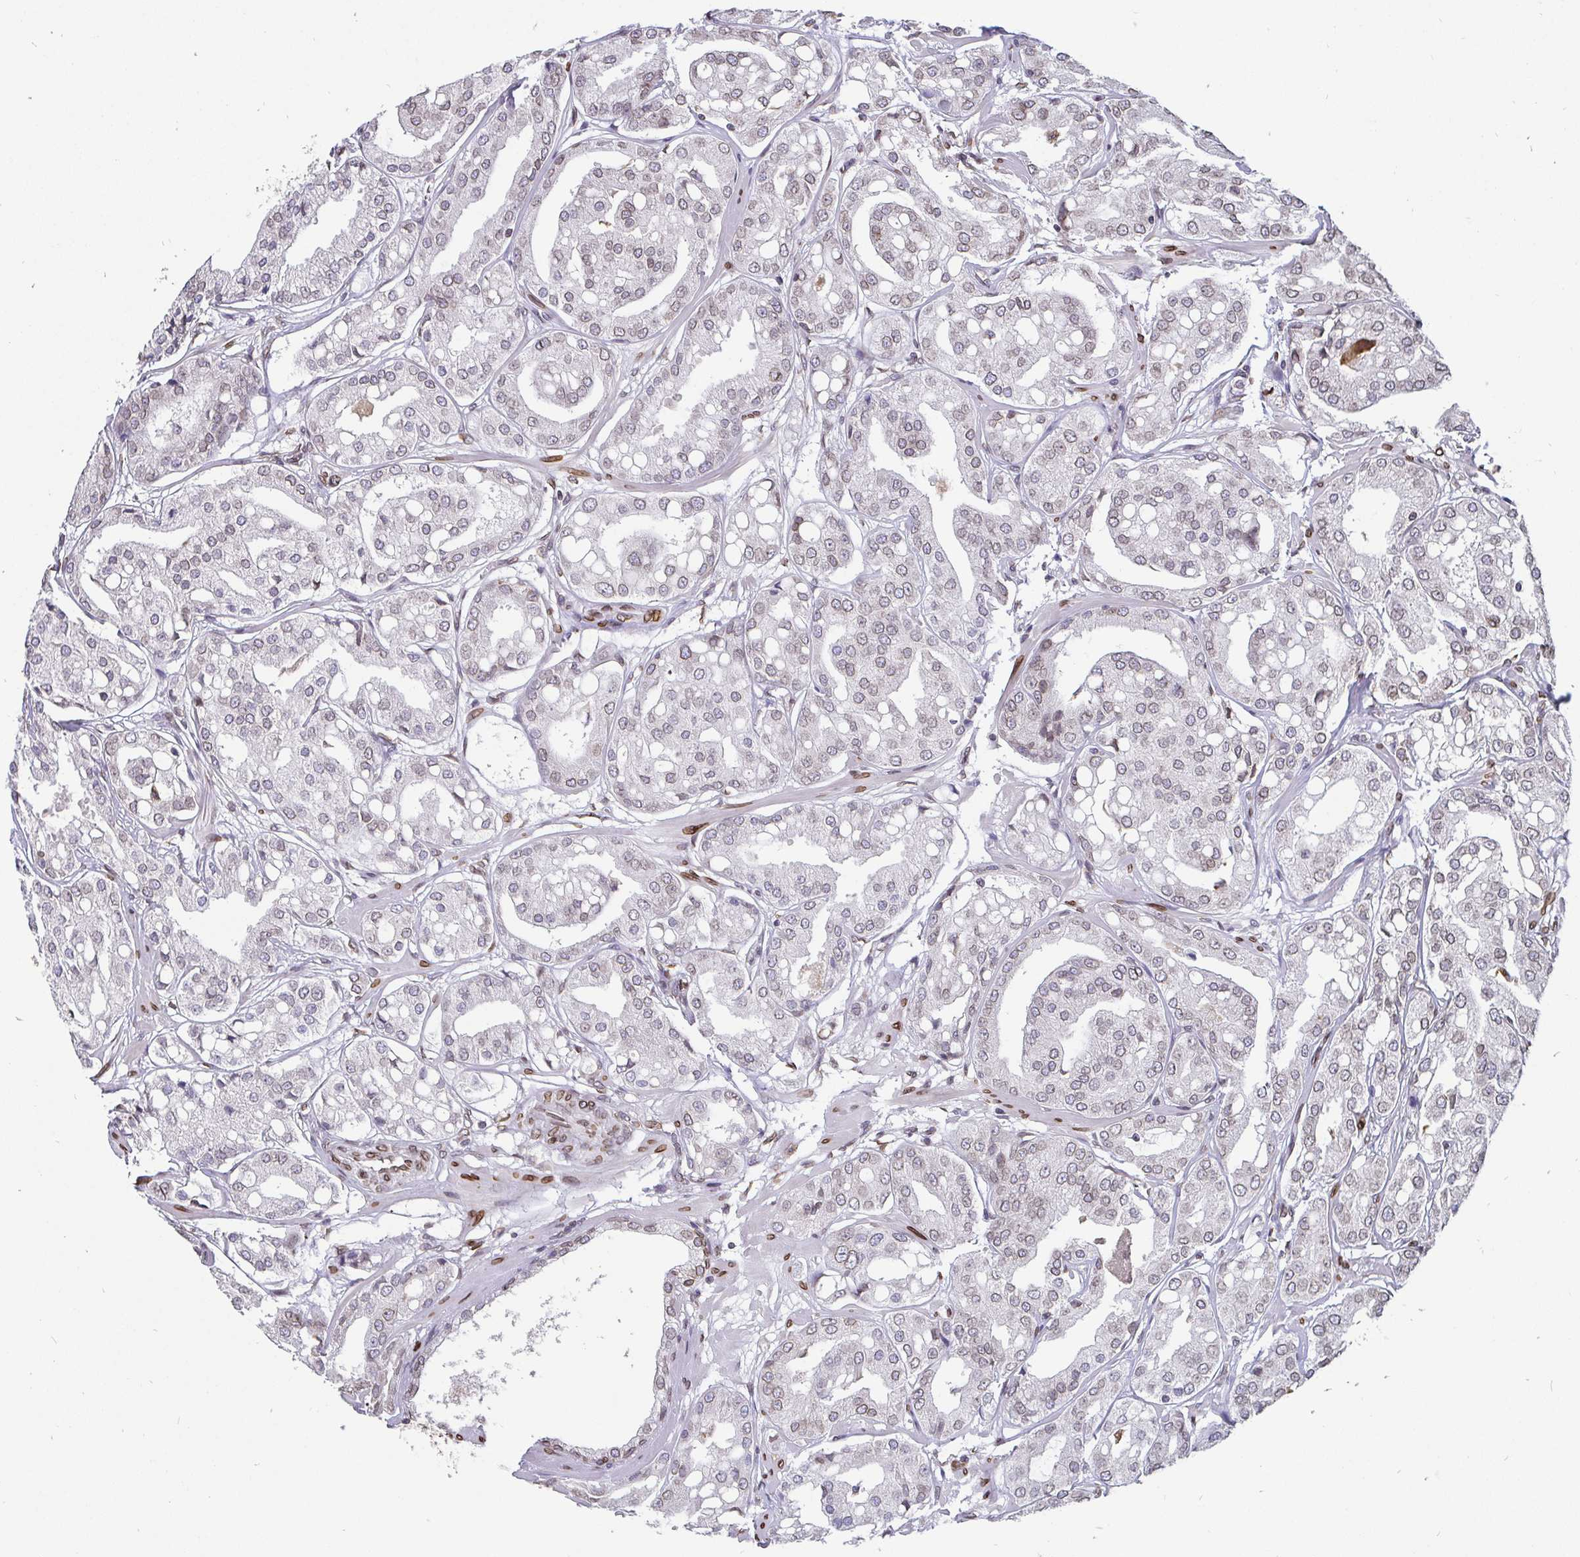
{"staining": {"intensity": "weak", "quantity": "<25%", "location": "nuclear"}, "tissue": "renal cancer", "cell_type": "Tumor cells", "image_type": "cancer", "snomed": [{"axis": "morphology", "description": "Adenocarcinoma, NOS"}, {"axis": "topography", "description": "Urinary bladder"}], "caption": "Immunohistochemical staining of human renal adenocarcinoma displays no significant staining in tumor cells.", "gene": "EMD", "patient": {"sex": "male", "age": 61}}